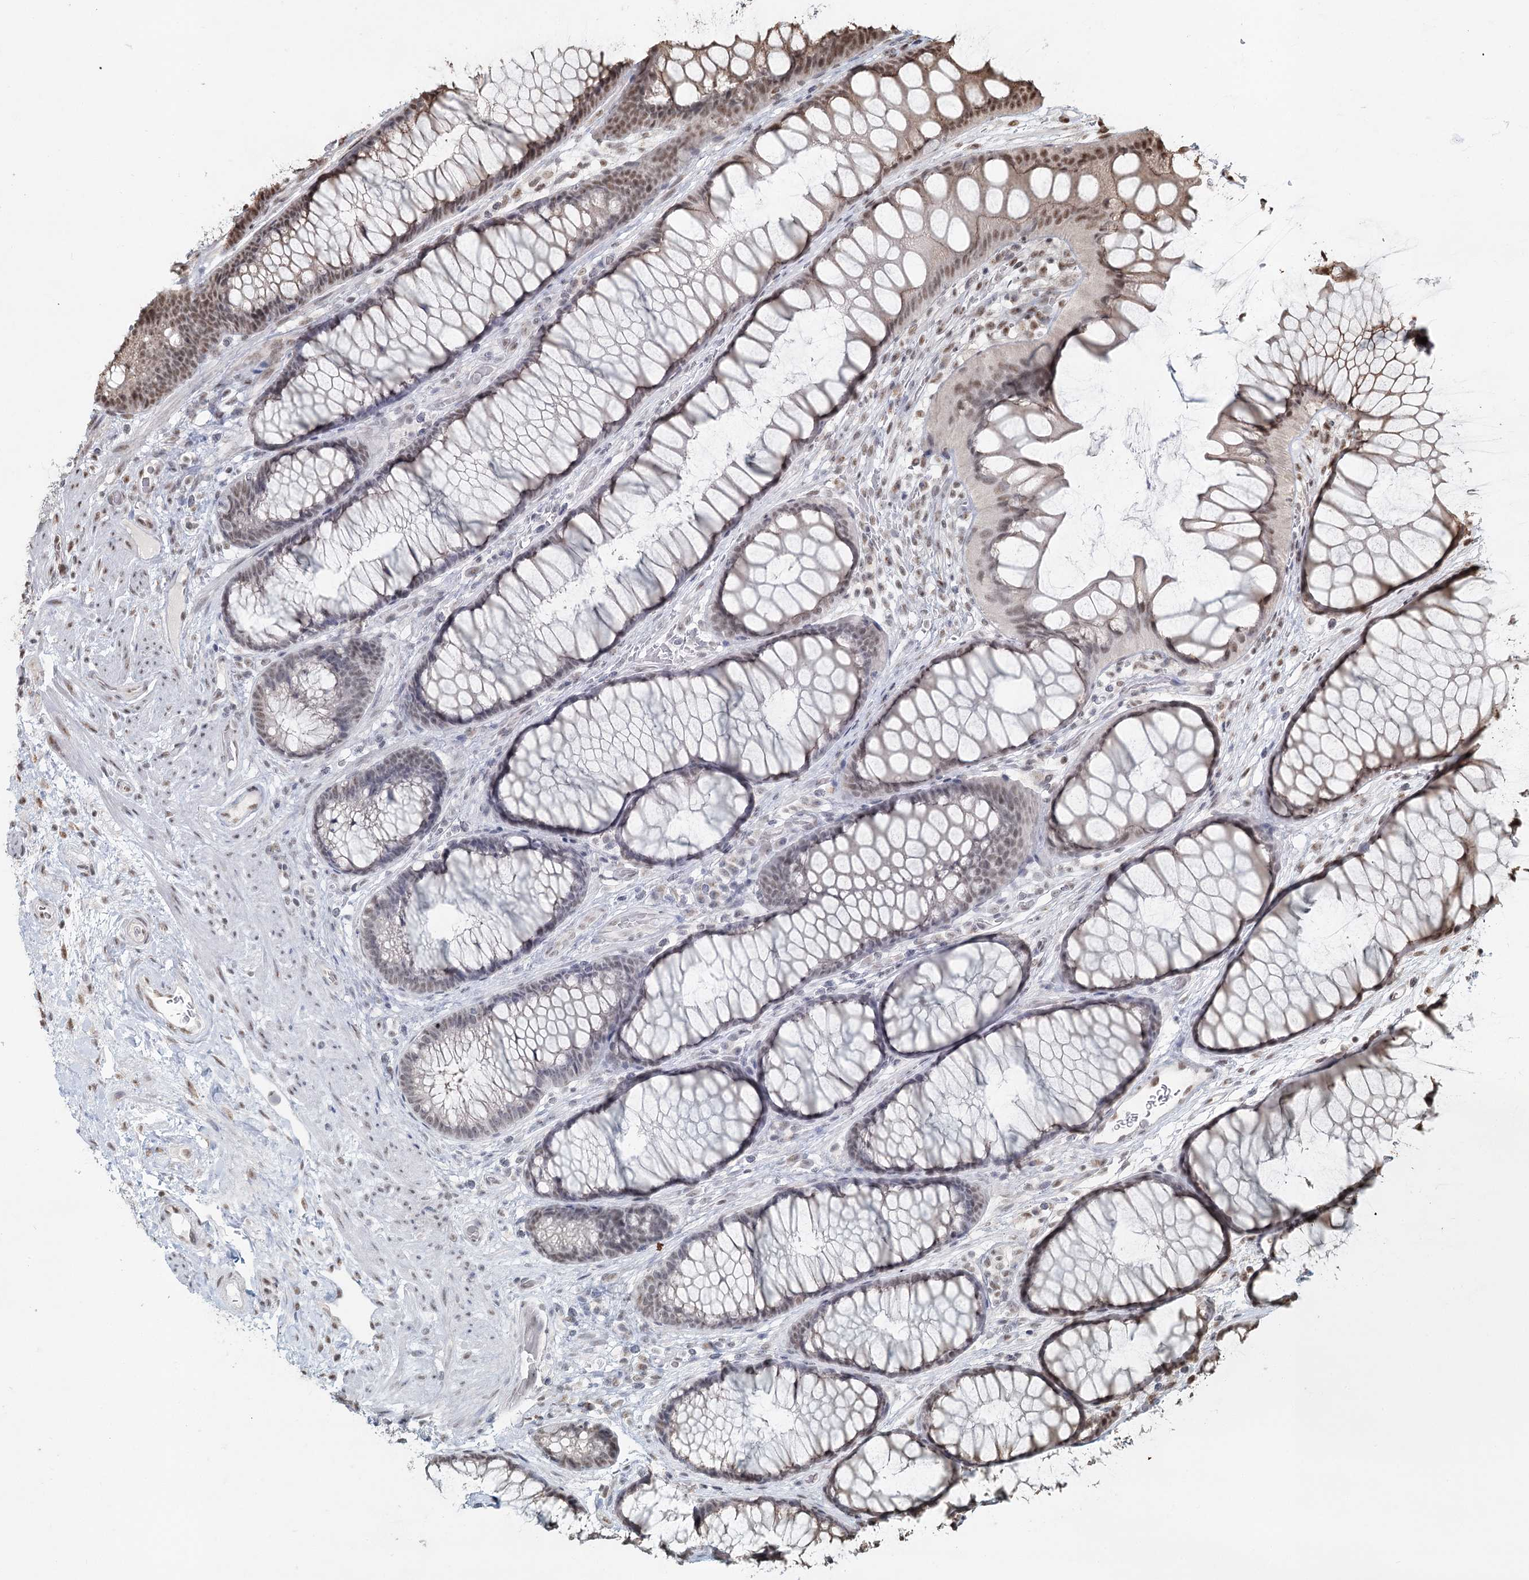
{"staining": {"intensity": "moderate", "quantity": ">75%", "location": "nuclear"}, "tissue": "colon", "cell_type": "Endothelial cells", "image_type": "normal", "snomed": [{"axis": "morphology", "description": "Normal tissue, NOS"}, {"axis": "topography", "description": "Colon"}], "caption": "The photomicrograph displays staining of normal colon, revealing moderate nuclear protein positivity (brown color) within endothelial cells. Nuclei are stained in blue.", "gene": "GPALPP1", "patient": {"sex": "female", "age": 82}}